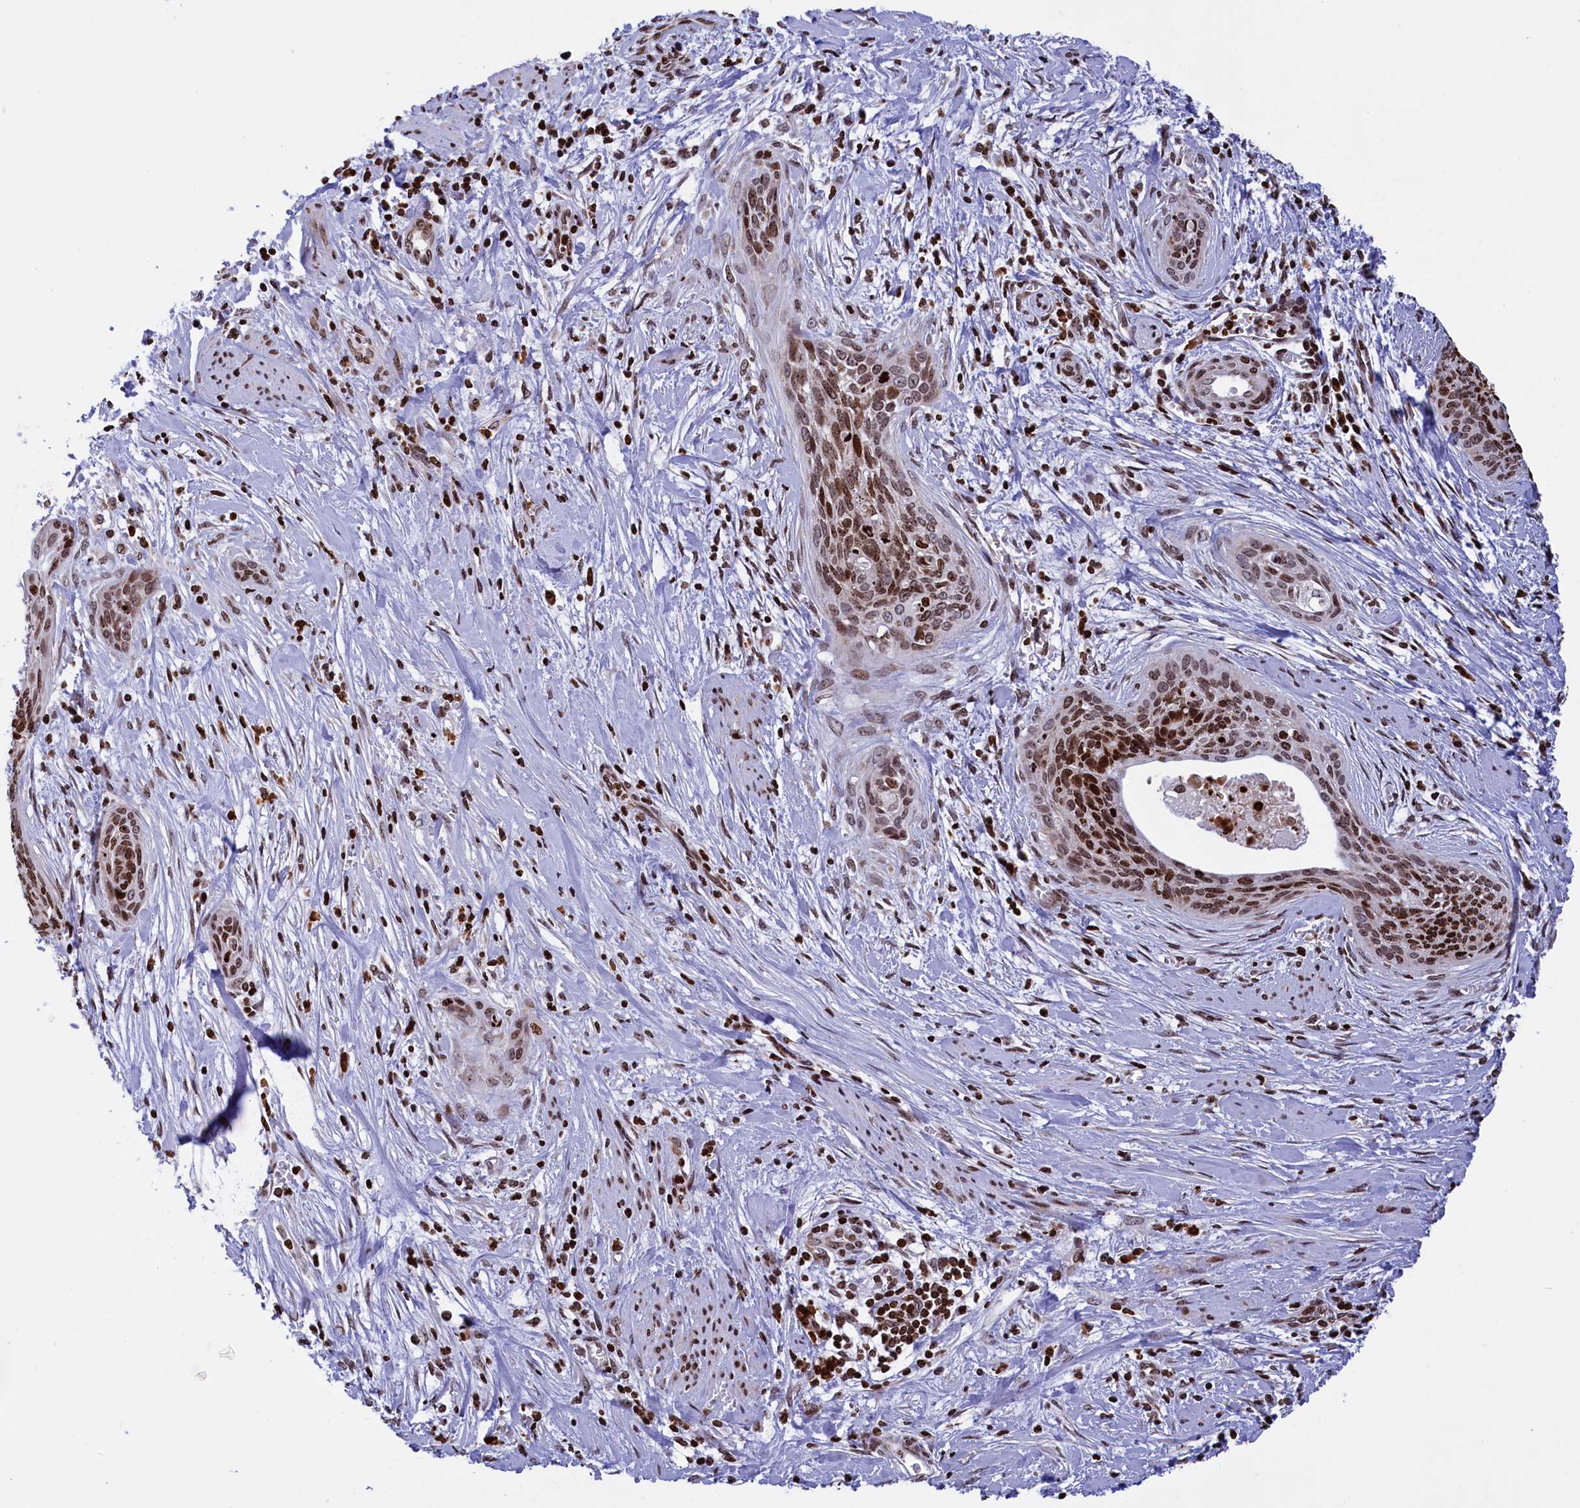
{"staining": {"intensity": "moderate", "quantity": ">75%", "location": "nuclear"}, "tissue": "cervical cancer", "cell_type": "Tumor cells", "image_type": "cancer", "snomed": [{"axis": "morphology", "description": "Squamous cell carcinoma, NOS"}, {"axis": "topography", "description": "Cervix"}], "caption": "This image displays cervical cancer (squamous cell carcinoma) stained with IHC to label a protein in brown. The nuclear of tumor cells show moderate positivity for the protein. Nuclei are counter-stained blue.", "gene": "TIMM29", "patient": {"sex": "female", "age": 55}}